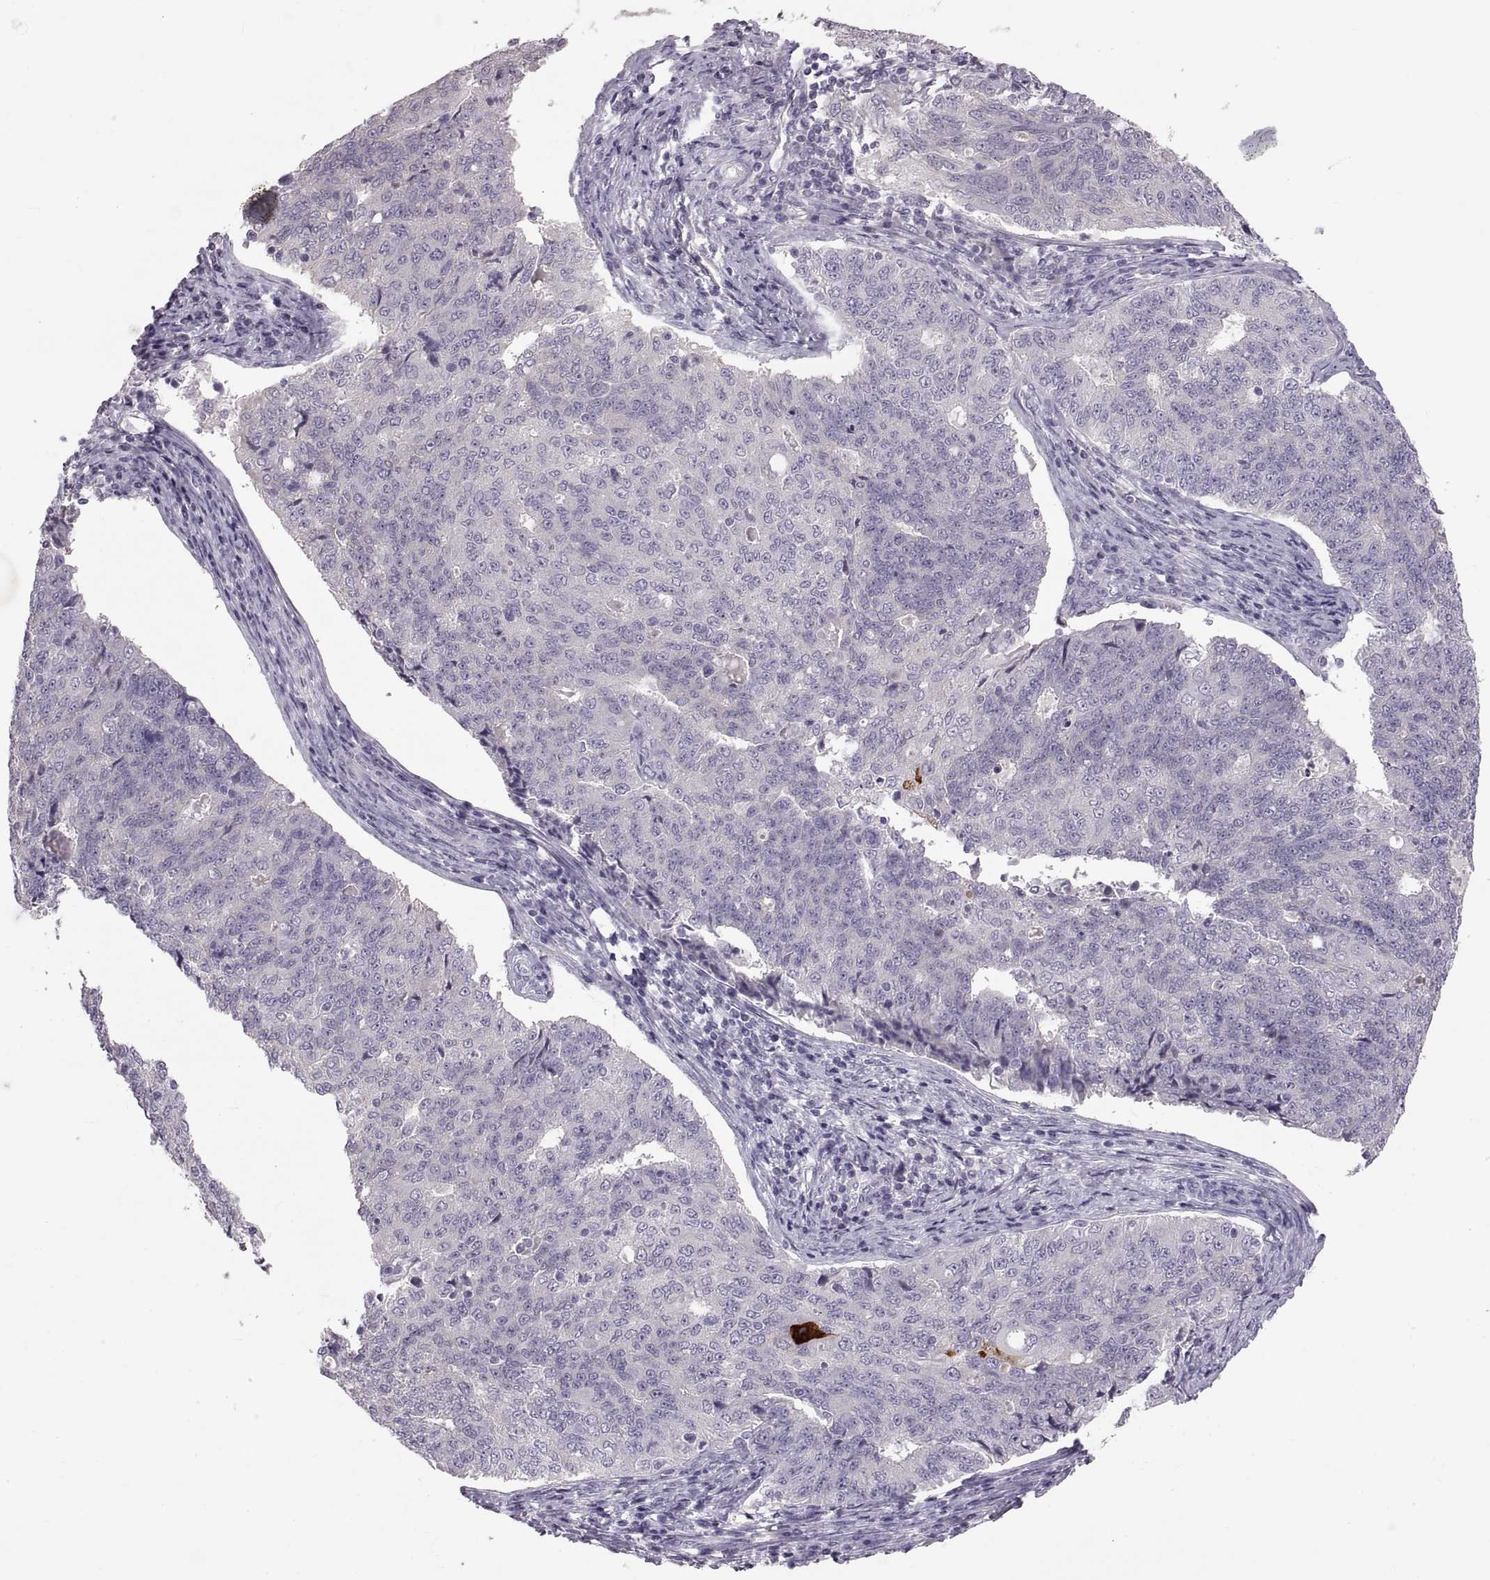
{"staining": {"intensity": "negative", "quantity": "none", "location": "none"}, "tissue": "endometrial cancer", "cell_type": "Tumor cells", "image_type": "cancer", "snomed": [{"axis": "morphology", "description": "Adenocarcinoma, NOS"}, {"axis": "topography", "description": "Endometrium"}], "caption": "This micrograph is of endometrial cancer stained with immunohistochemistry (IHC) to label a protein in brown with the nuclei are counter-stained blue. There is no positivity in tumor cells.", "gene": "WFDC8", "patient": {"sex": "female", "age": 43}}